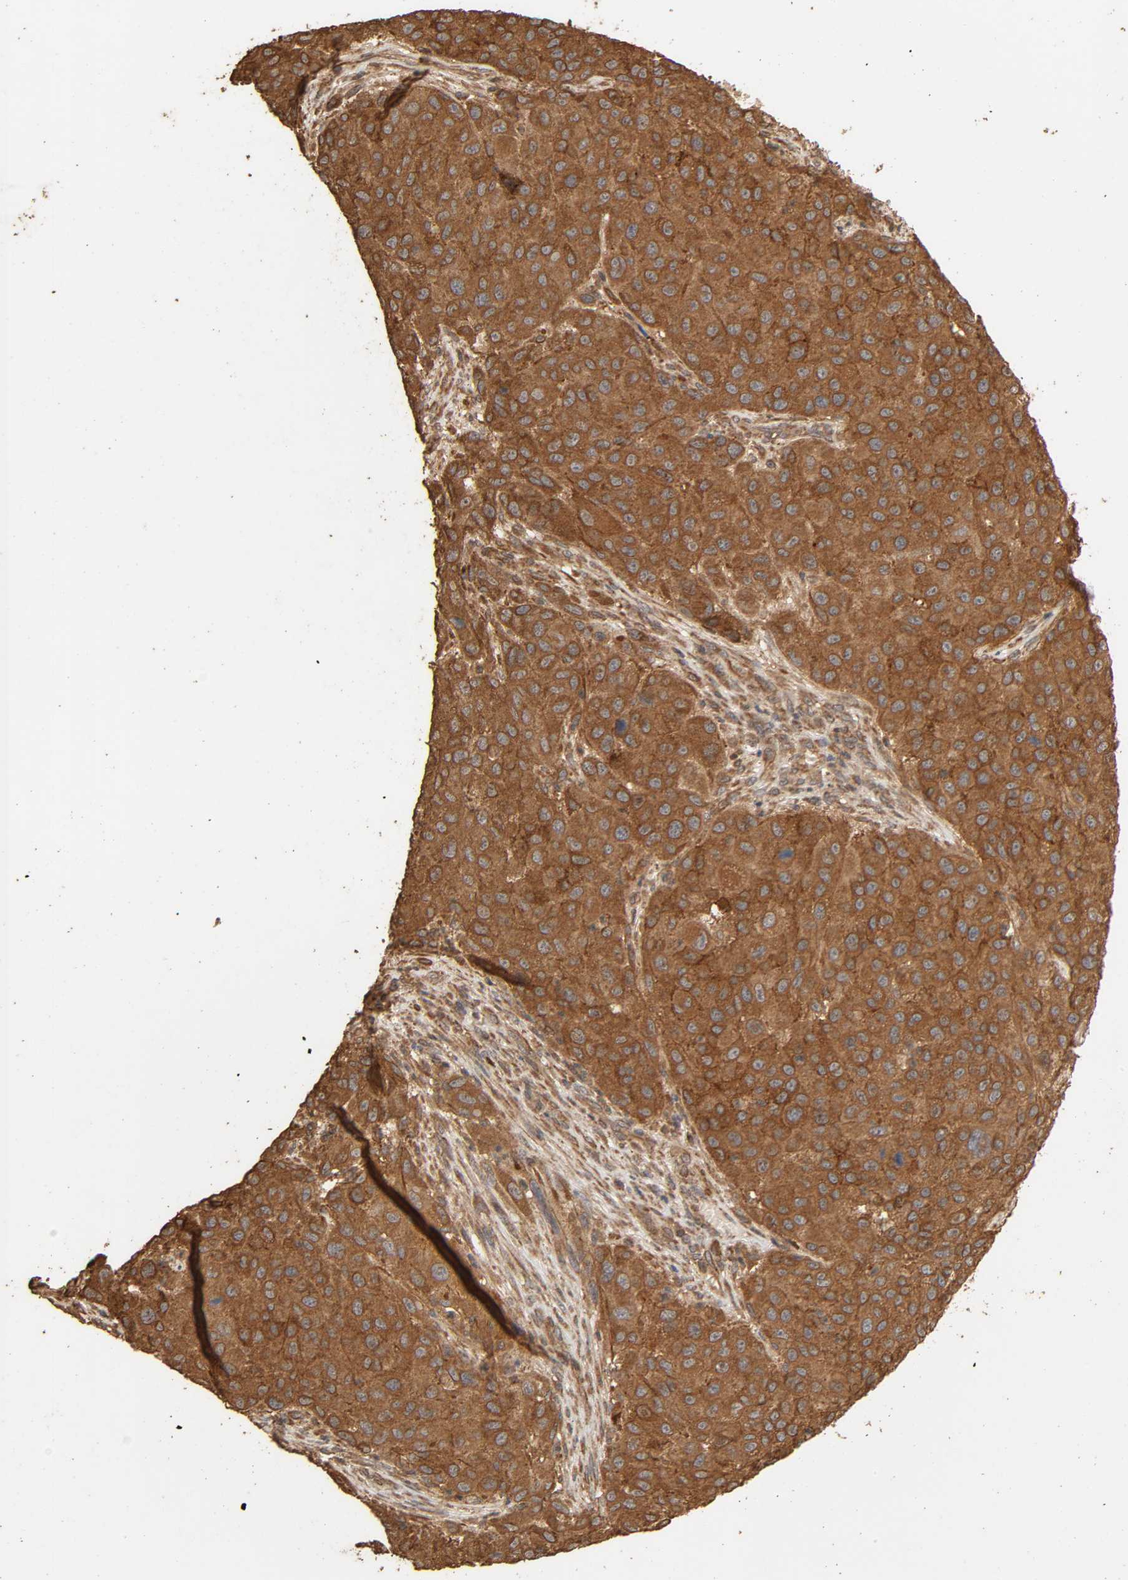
{"staining": {"intensity": "strong", "quantity": ">75%", "location": "cytoplasmic/membranous"}, "tissue": "melanoma", "cell_type": "Tumor cells", "image_type": "cancer", "snomed": [{"axis": "morphology", "description": "Malignant melanoma, Metastatic site"}, {"axis": "topography", "description": "Lymph node"}], "caption": "IHC (DAB) staining of malignant melanoma (metastatic site) exhibits strong cytoplasmic/membranous protein expression in approximately >75% of tumor cells.", "gene": "RPS6KA6", "patient": {"sex": "male", "age": 61}}